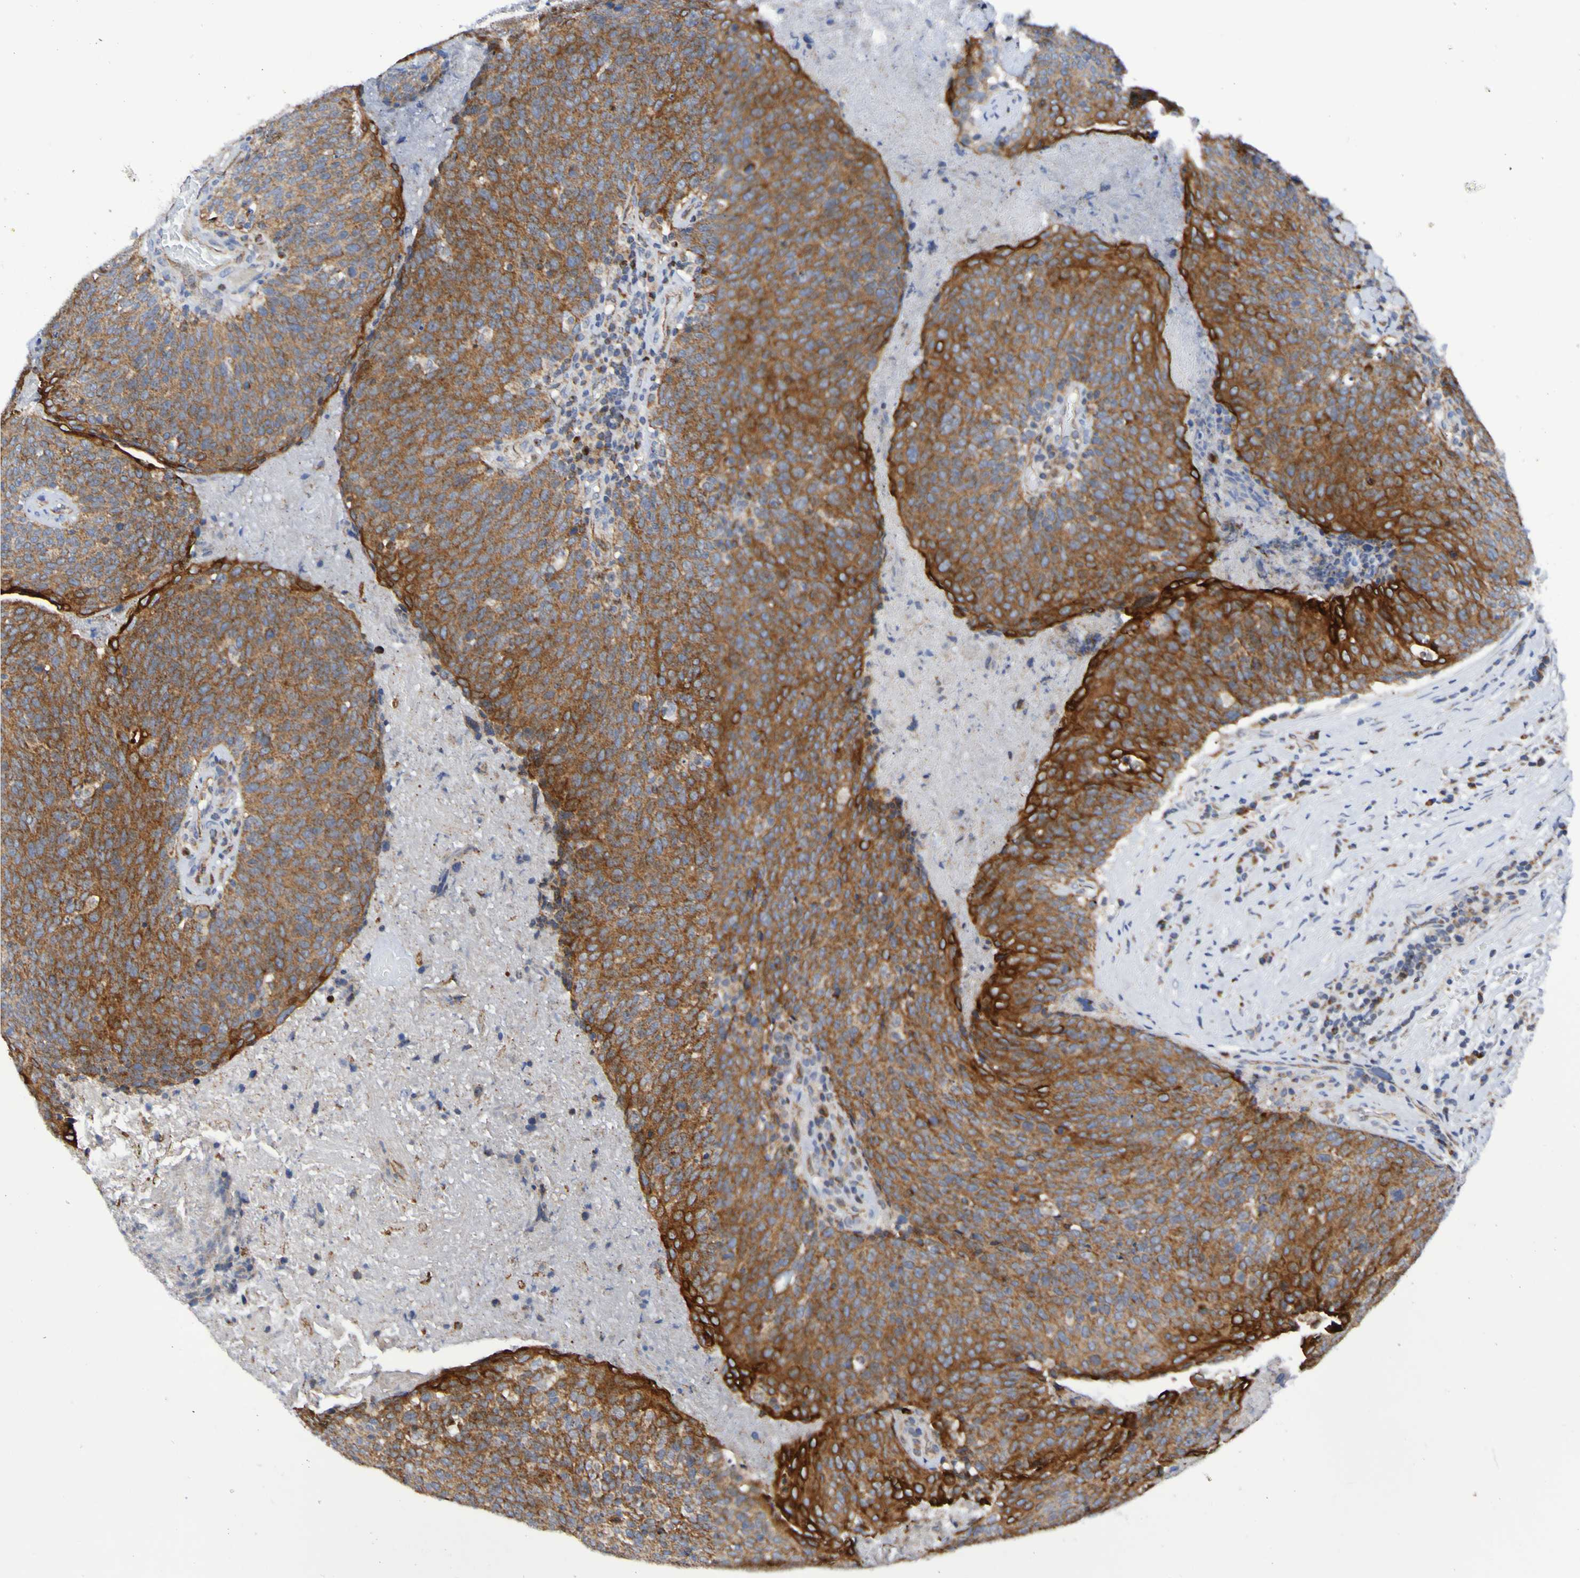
{"staining": {"intensity": "moderate", "quantity": ">75%", "location": "cytoplasmic/membranous"}, "tissue": "head and neck cancer", "cell_type": "Tumor cells", "image_type": "cancer", "snomed": [{"axis": "morphology", "description": "Squamous cell carcinoma, NOS"}, {"axis": "morphology", "description": "Squamous cell carcinoma, metastatic, NOS"}, {"axis": "topography", "description": "Lymph node"}, {"axis": "topography", "description": "Head-Neck"}], "caption": "A photomicrograph of human head and neck metastatic squamous cell carcinoma stained for a protein exhibits moderate cytoplasmic/membranous brown staining in tumor cells.", "gene": "GJB1", "patient": {"sex": "male", "age": 62}}